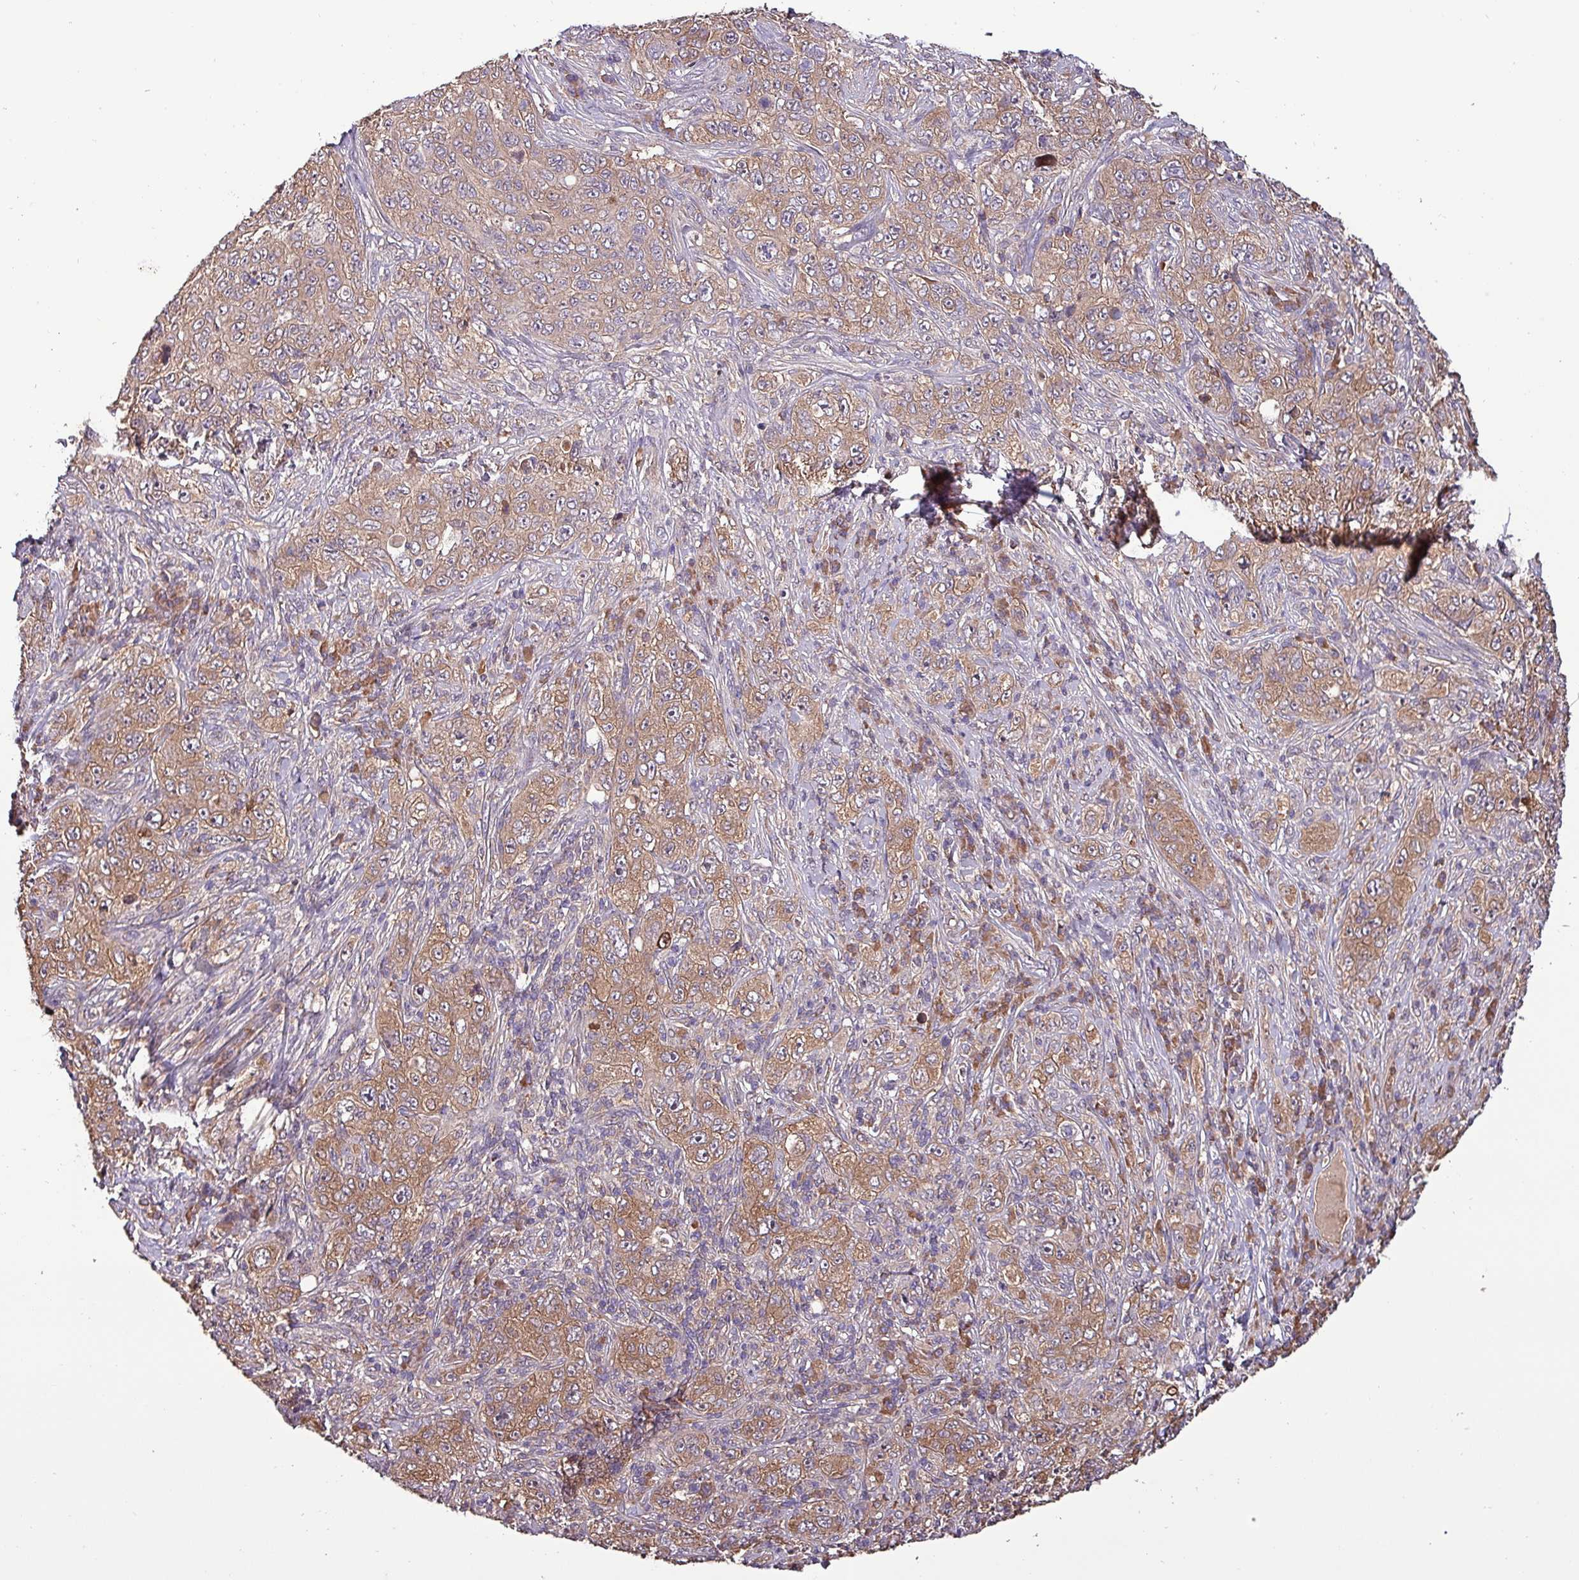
{"staining": {"intensity": "moderate", "quantity": ">75%", "location": "cytoplasmic/membranous"}, "tissue": "pancreatic cancer", "cell_type": "Tumor cells", "image_type": "cancer", "snomed": [{"axis": "morphology", "description": "Adenocarcinoma, NOS"}, {"axis": "topography", "description": "Pancreas"}], "caption": "Immunohistochemistry (IHC) (DAB) staining of human pancreatic cancer reveals moderate cytoplasmic/membranous protein expression in approximately >75% of tumor cells.", "gene": "PAFAH1B2", "patient": {"sex": "male", "age": 68}}